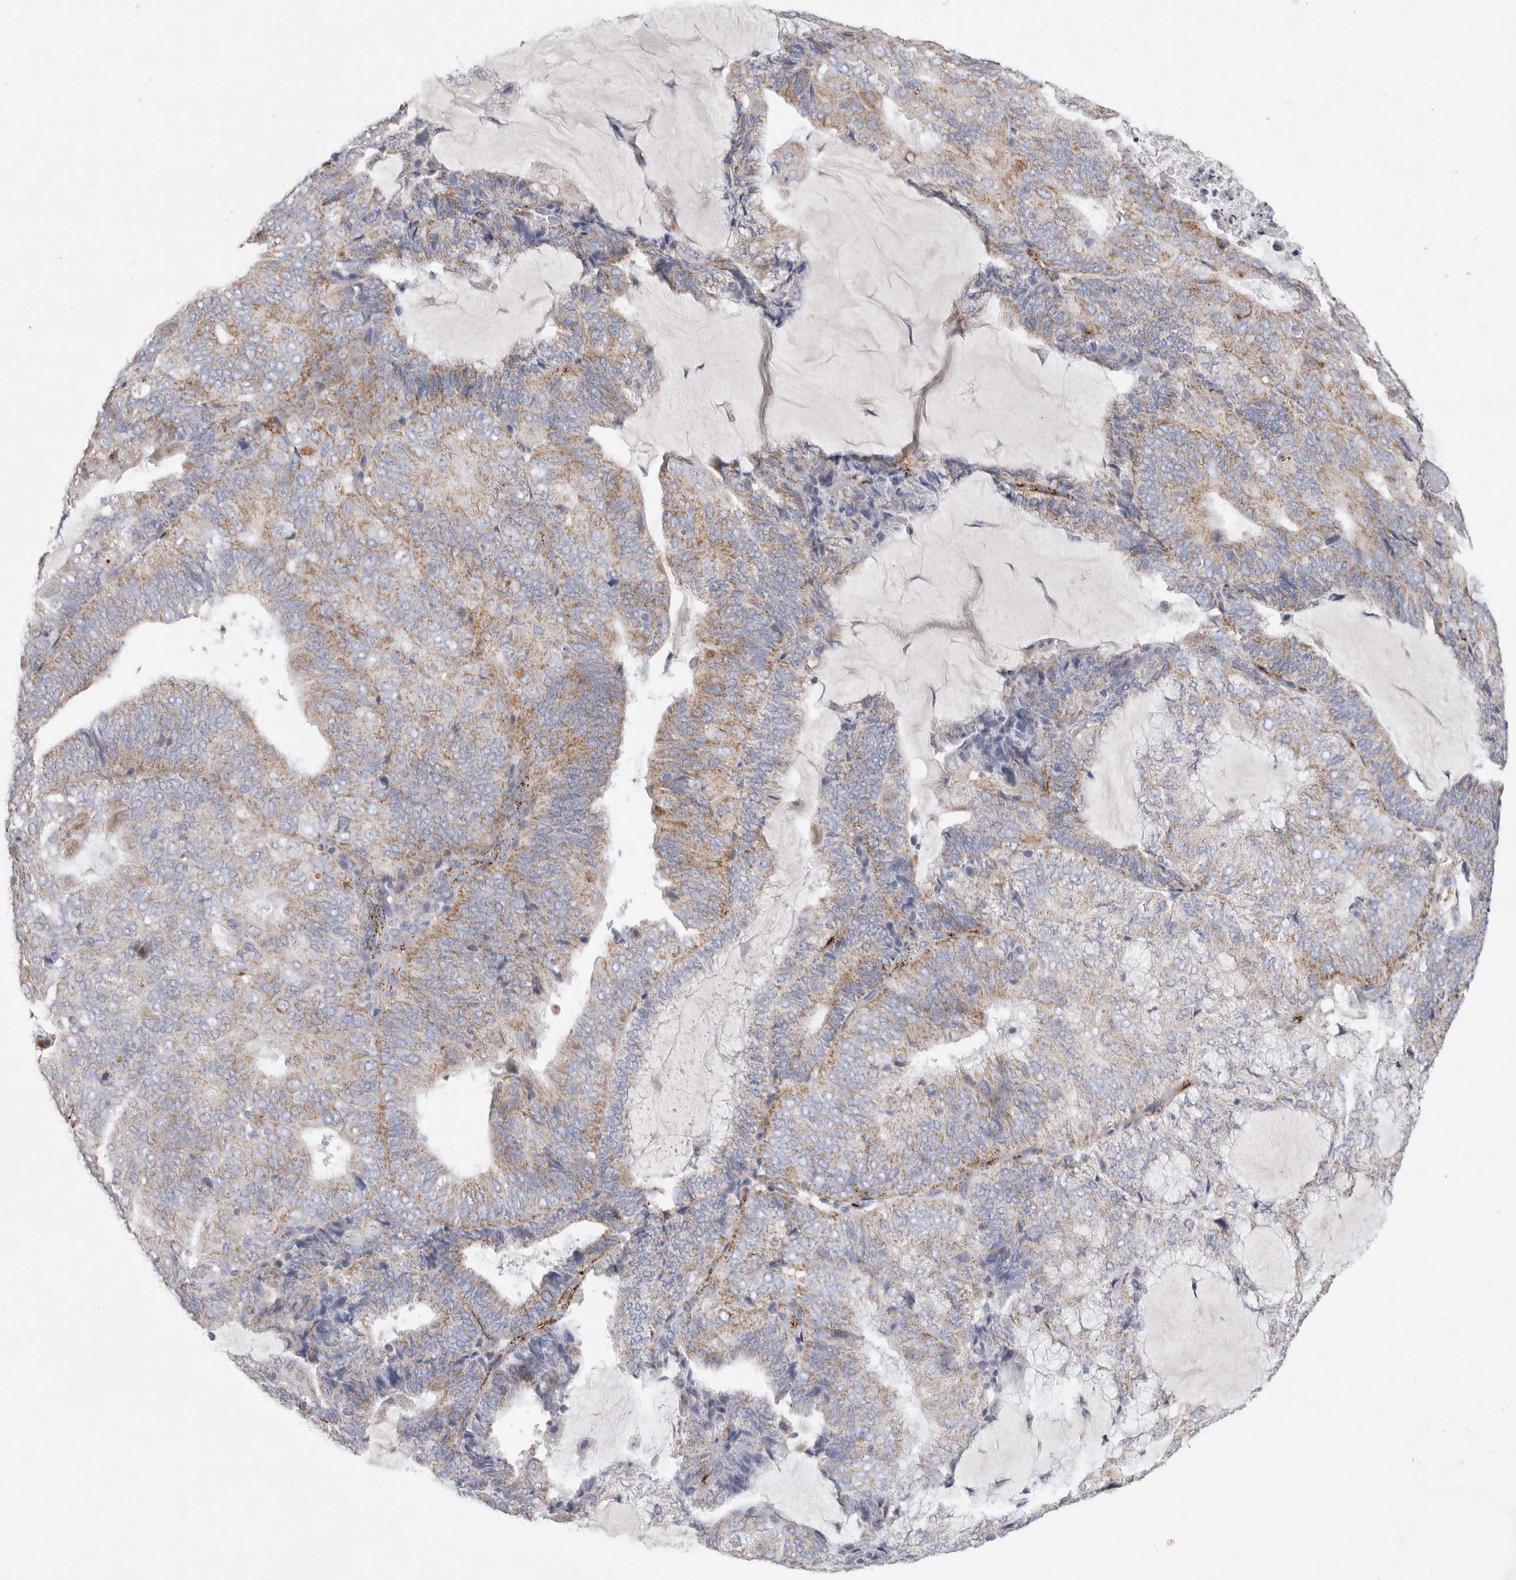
{"staining": {"intensity": "moderate", "quantity": "25%-75%", "location": "cytoplasmic/membranous"}, "tissue": "endometrial cancer", "cell_type": "Tumor cells", "image_type": "cancer", "snomed": [{"axis": "morphology", "description": "Adenocarcinoma, NOS"}, {"axis": "topography", "description": "Endometrium"}], "caption": "High-power microscopy captured an immunohistochemistry image of adenocarcinoma (endometrial), revealing moderate cytoplasmic/membranous positivity in about 25%-75% of tumor cells.", "gene": "IARS2", "patient": {"sex": "female", "age": 81}}